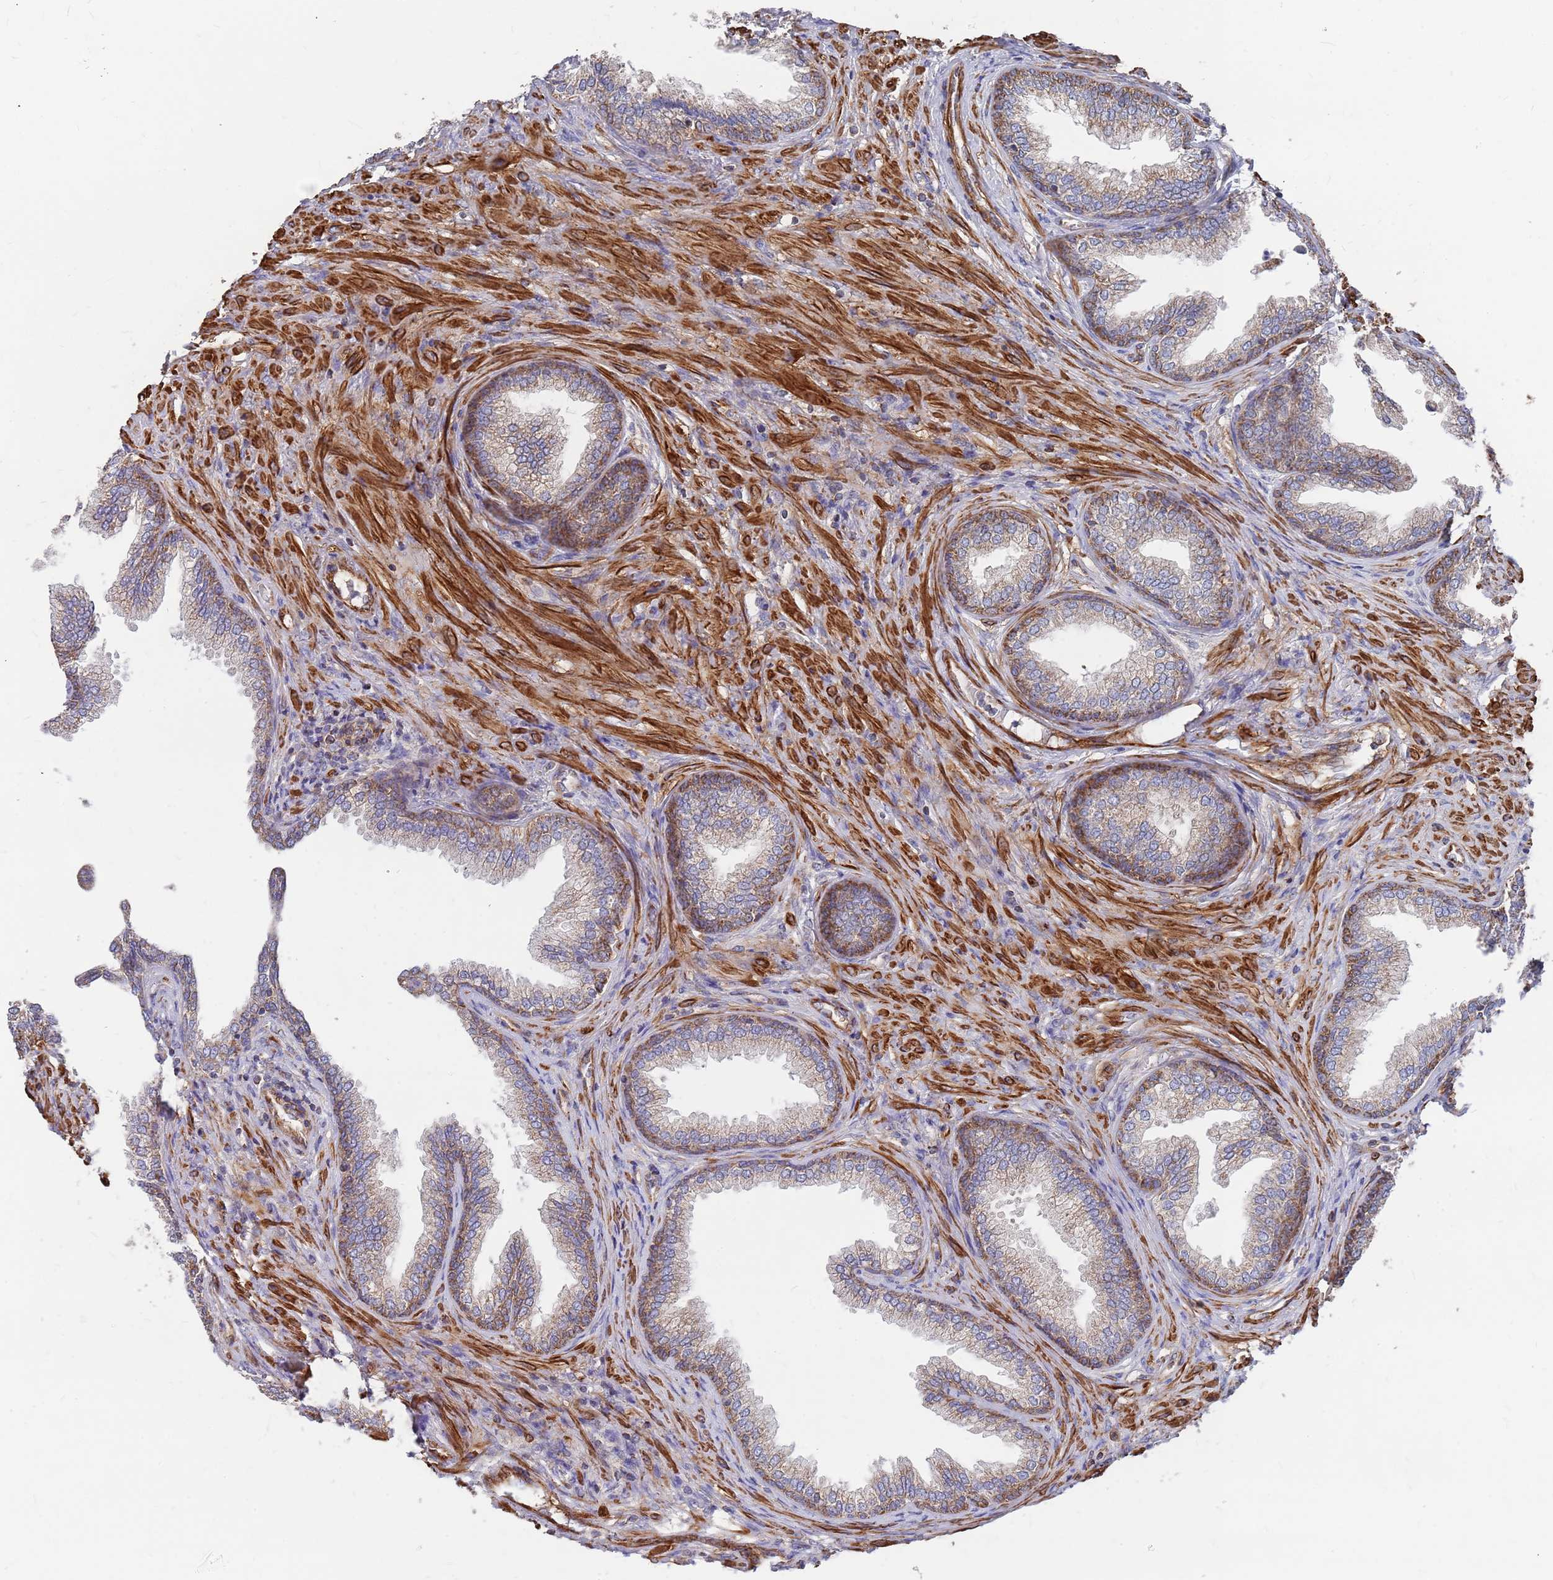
{"staining": {"intensity": "moderate", "quantity": "25%-75%", "location": "cytoplasmic/membranous"}, "tissue": "prostate", "cell_type": "Glandular cells", "image_type": "normal", "snomed": [{"axis": "morphology", "description": "Normal tissue, NOS"}, {"axis": "topography", "description": "Prostate"}], "caption": "IHC micrograph of normal human prostate stained for a protein (brown), which shows medium levels of moderate cytoplasmic/membranous positivity in approximately 25%-75% of glandular cells.", "gene": "WDFY3", "patient": {"sex": "male", "age": 76}}